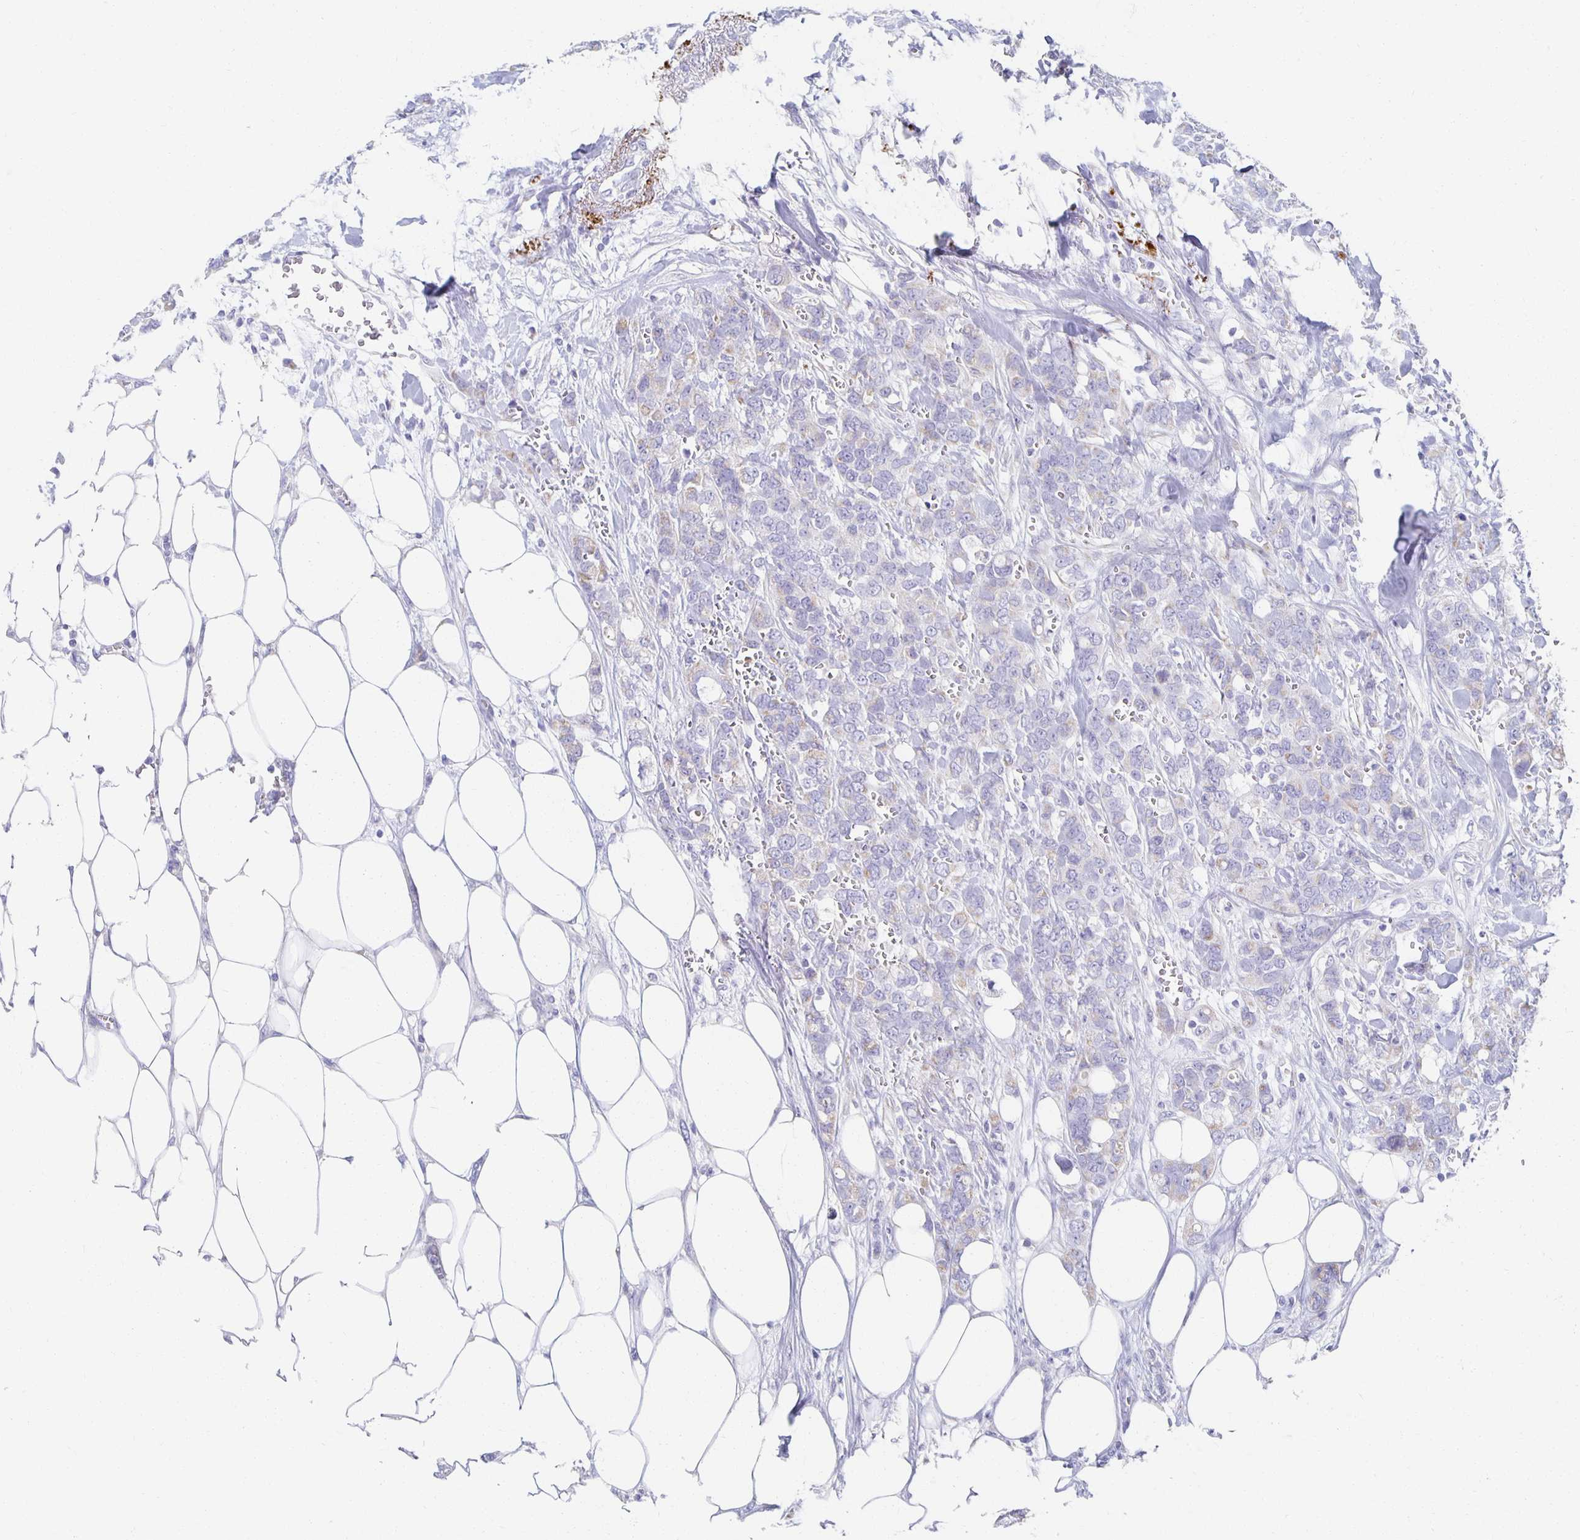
{"staining": {"intensity": "weak", "quantity": "<25%", "location": "cytoplasmic/membranous"}, "tissue": "breast cancer", "cell_type": "Tumor cells", "image_type": "cancer", "snomed": [{"axis": "morphology", "description": "Lobular carcinoma"}, {"axis": "topography", "description": "Breast"}], "caption": "Protein analysis of breast cancer exhibits no significant positivity in tumor cells. (DAB IHC with hematoxylin counter stain).", "gene": "TEX44", "patient": {"sex": "female", "age": 91}}